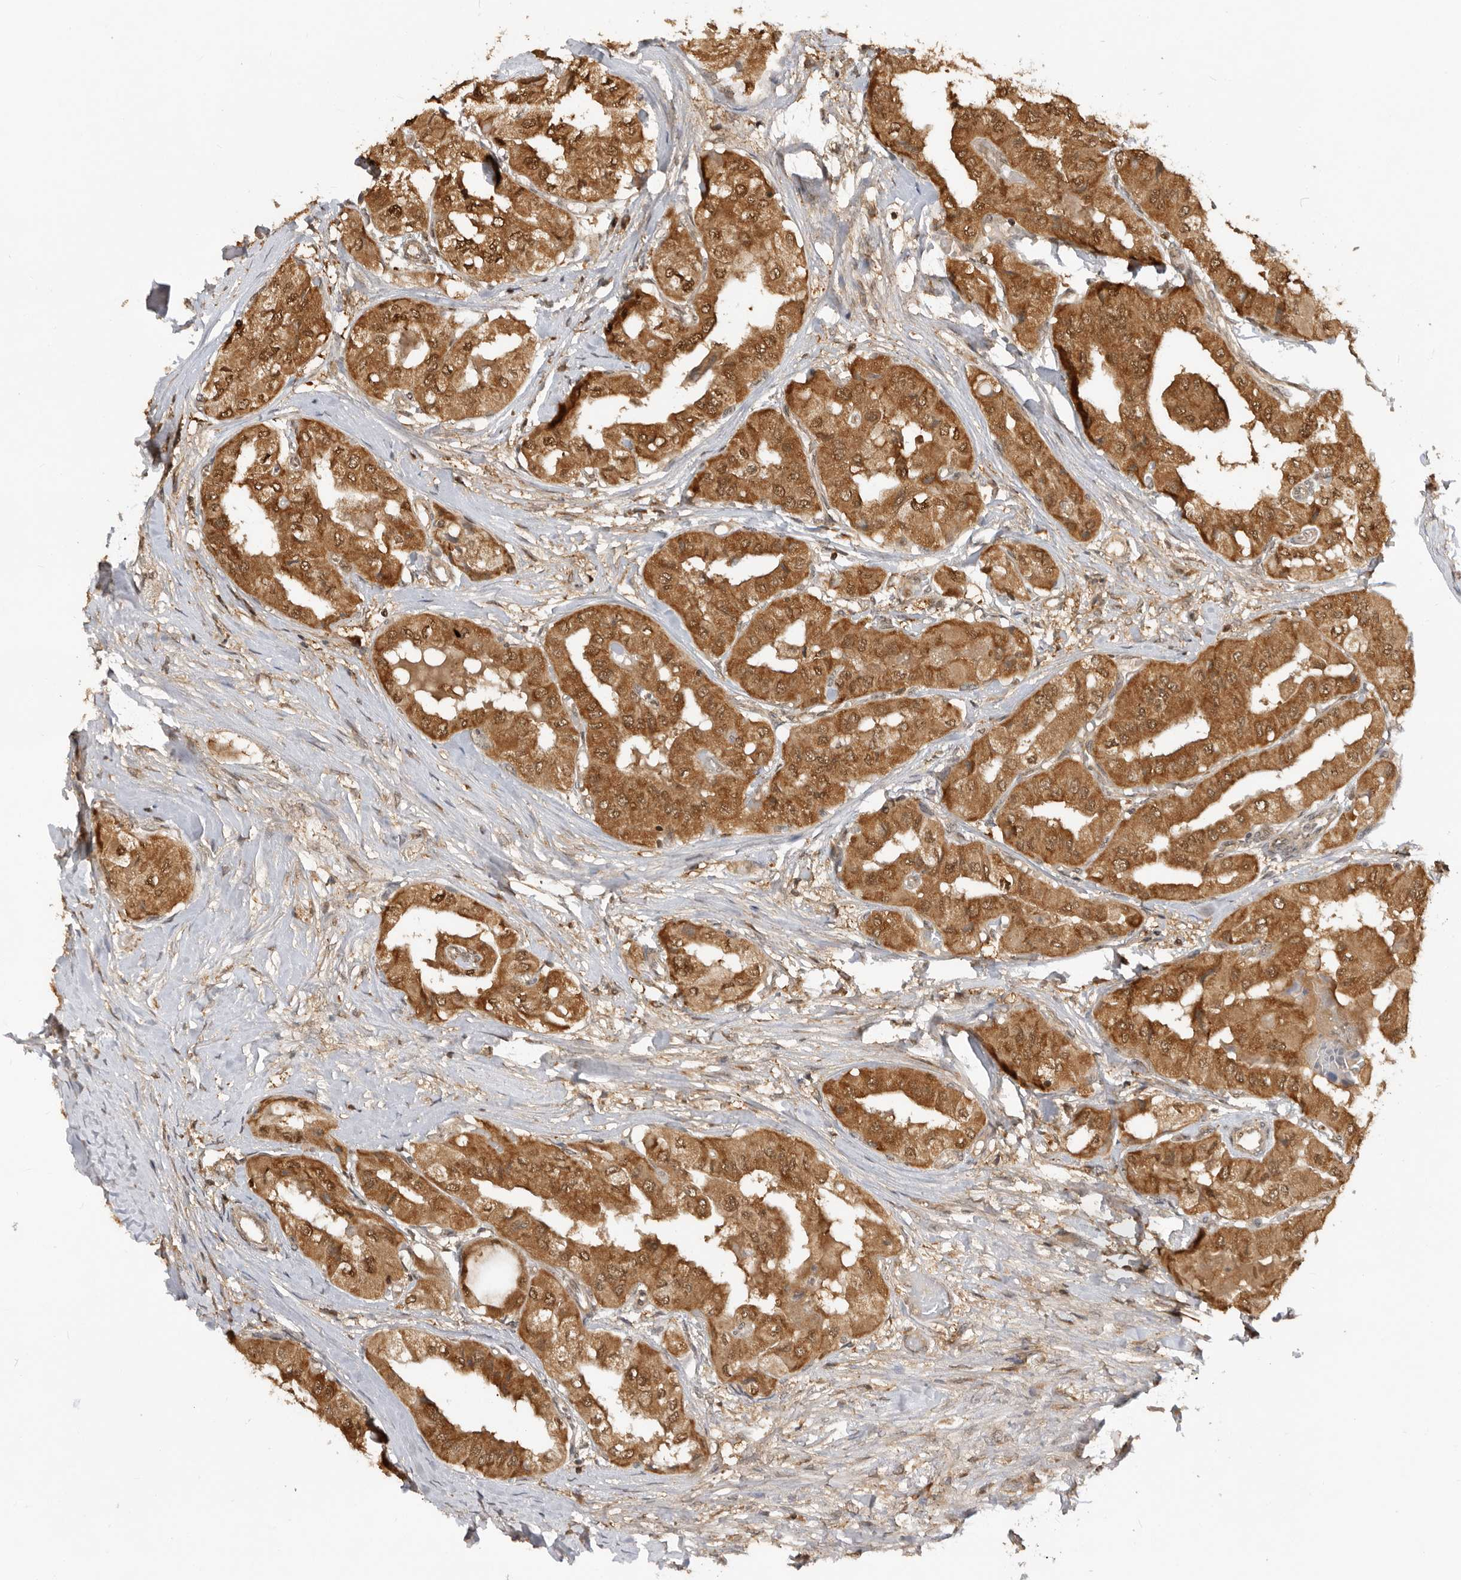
{"staining": {"intensity": "strong", "quantity": ">75%", "location": "cytoplasmic/membranous,nuclear"}, "tissue": "thyroid cancer", "cell_type": "Tumor cells", "image_type": "cancer", "snomed": [{"axis": "morphology", "description": "Papillary adenocarcinoma, NOS"}, {"axis": "topography", "description": "Thyroid gland"}], "caption": "Thyroid cancer stained with a protein marker reveals strong staining in tumor cells.", "gene": "ADPRS", "patient": {"sex": "female", "age": 59}}